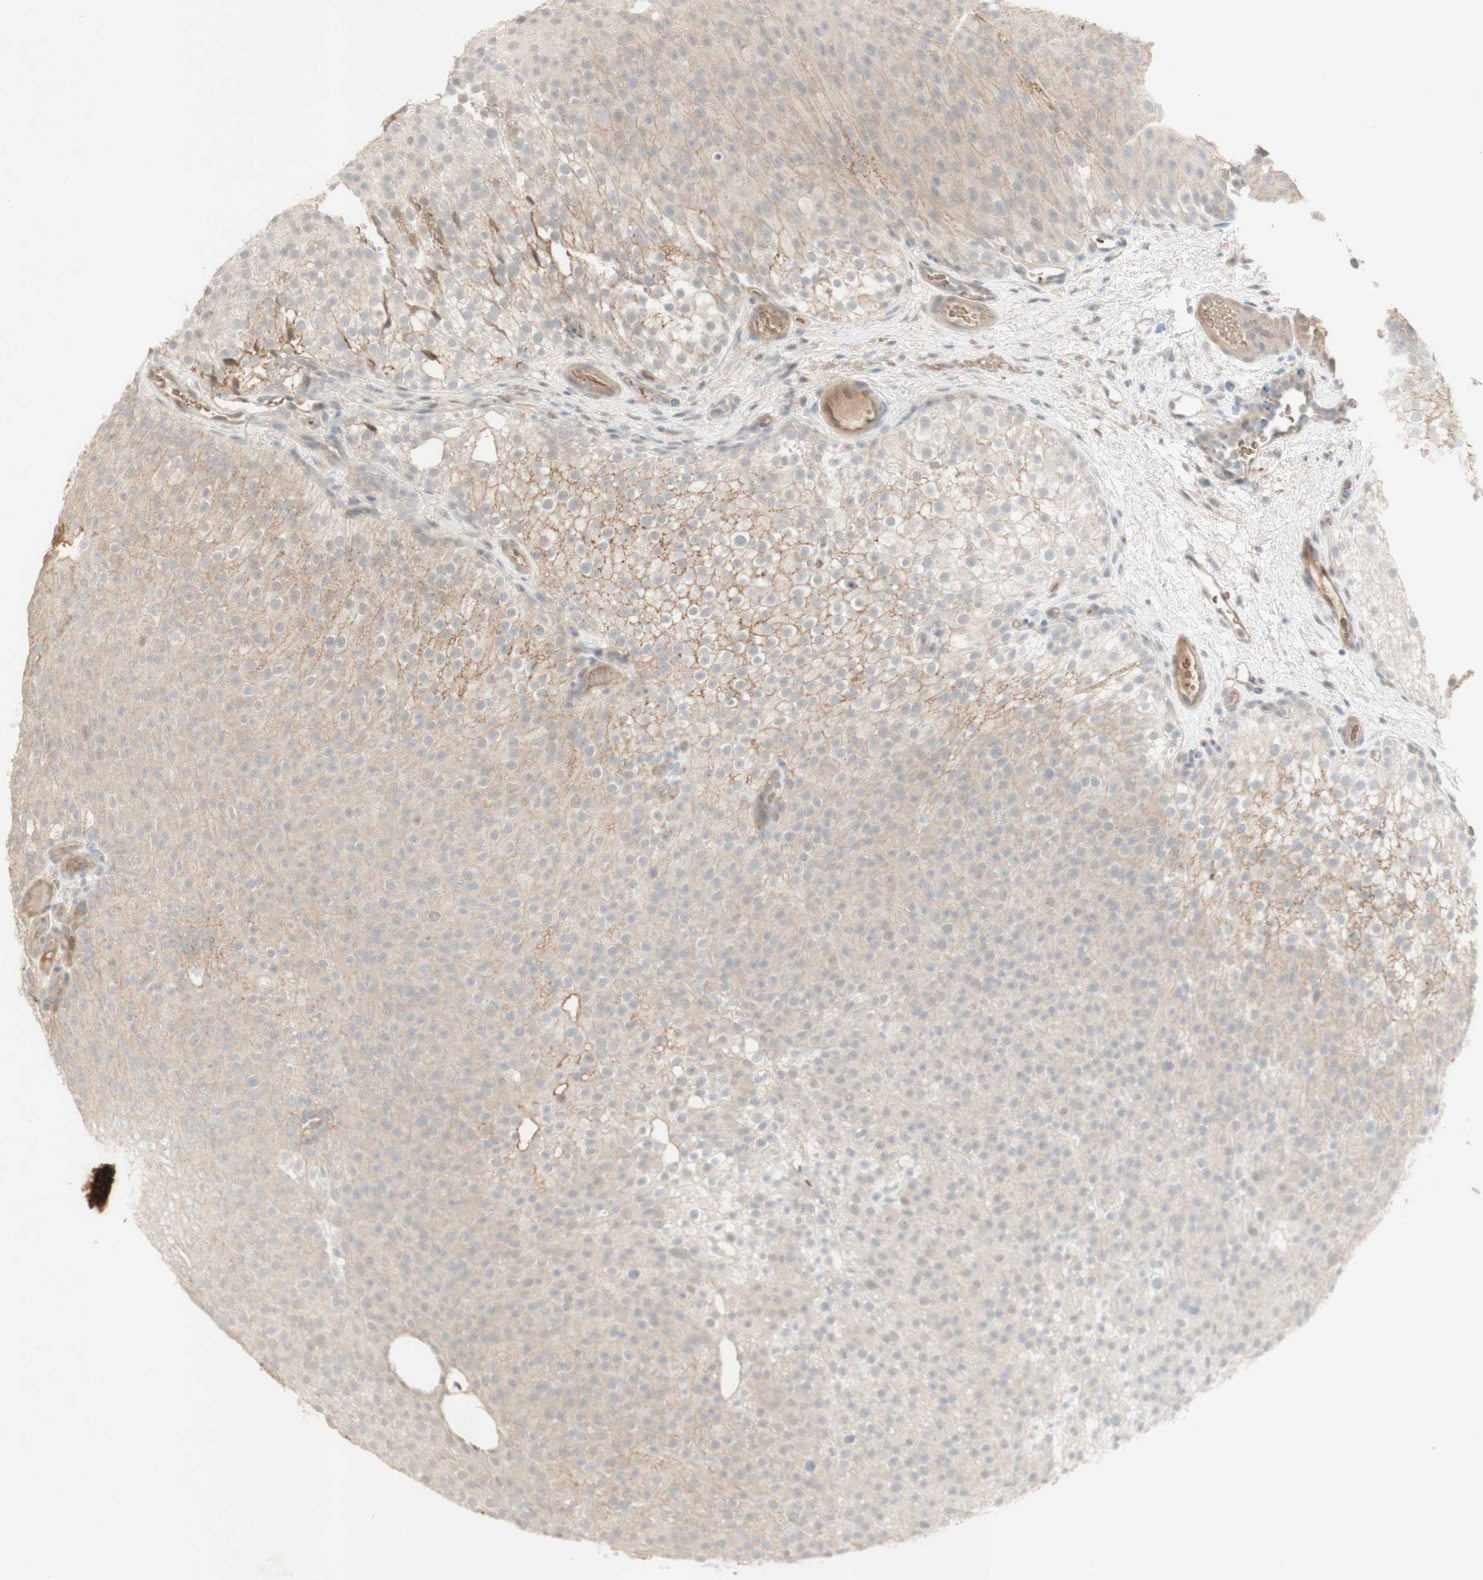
{"staining": {"intensity": "weak", "quantity": ">75%", "location": "cytoplasmic/membranous"}, "tissue": "urothelial cancer", "cell_type": "Tumor cells", "image_type": "cancer", "snomed": [{"axis": "morphology", "description": "Urothelial carcinoma, Low grade"}, {"axis": "topography", "description": "Urinary bladder"}], "caption": "DAB (3,3'-diaminobenzidine) immunohistochemical staining of urothelial cancer reveals weak cytoplasmic/membranous protein positivity in approximately >75% of tumor cells.", "gene": "PLCD4", "patient": {"sex": "male", "age": 78}}